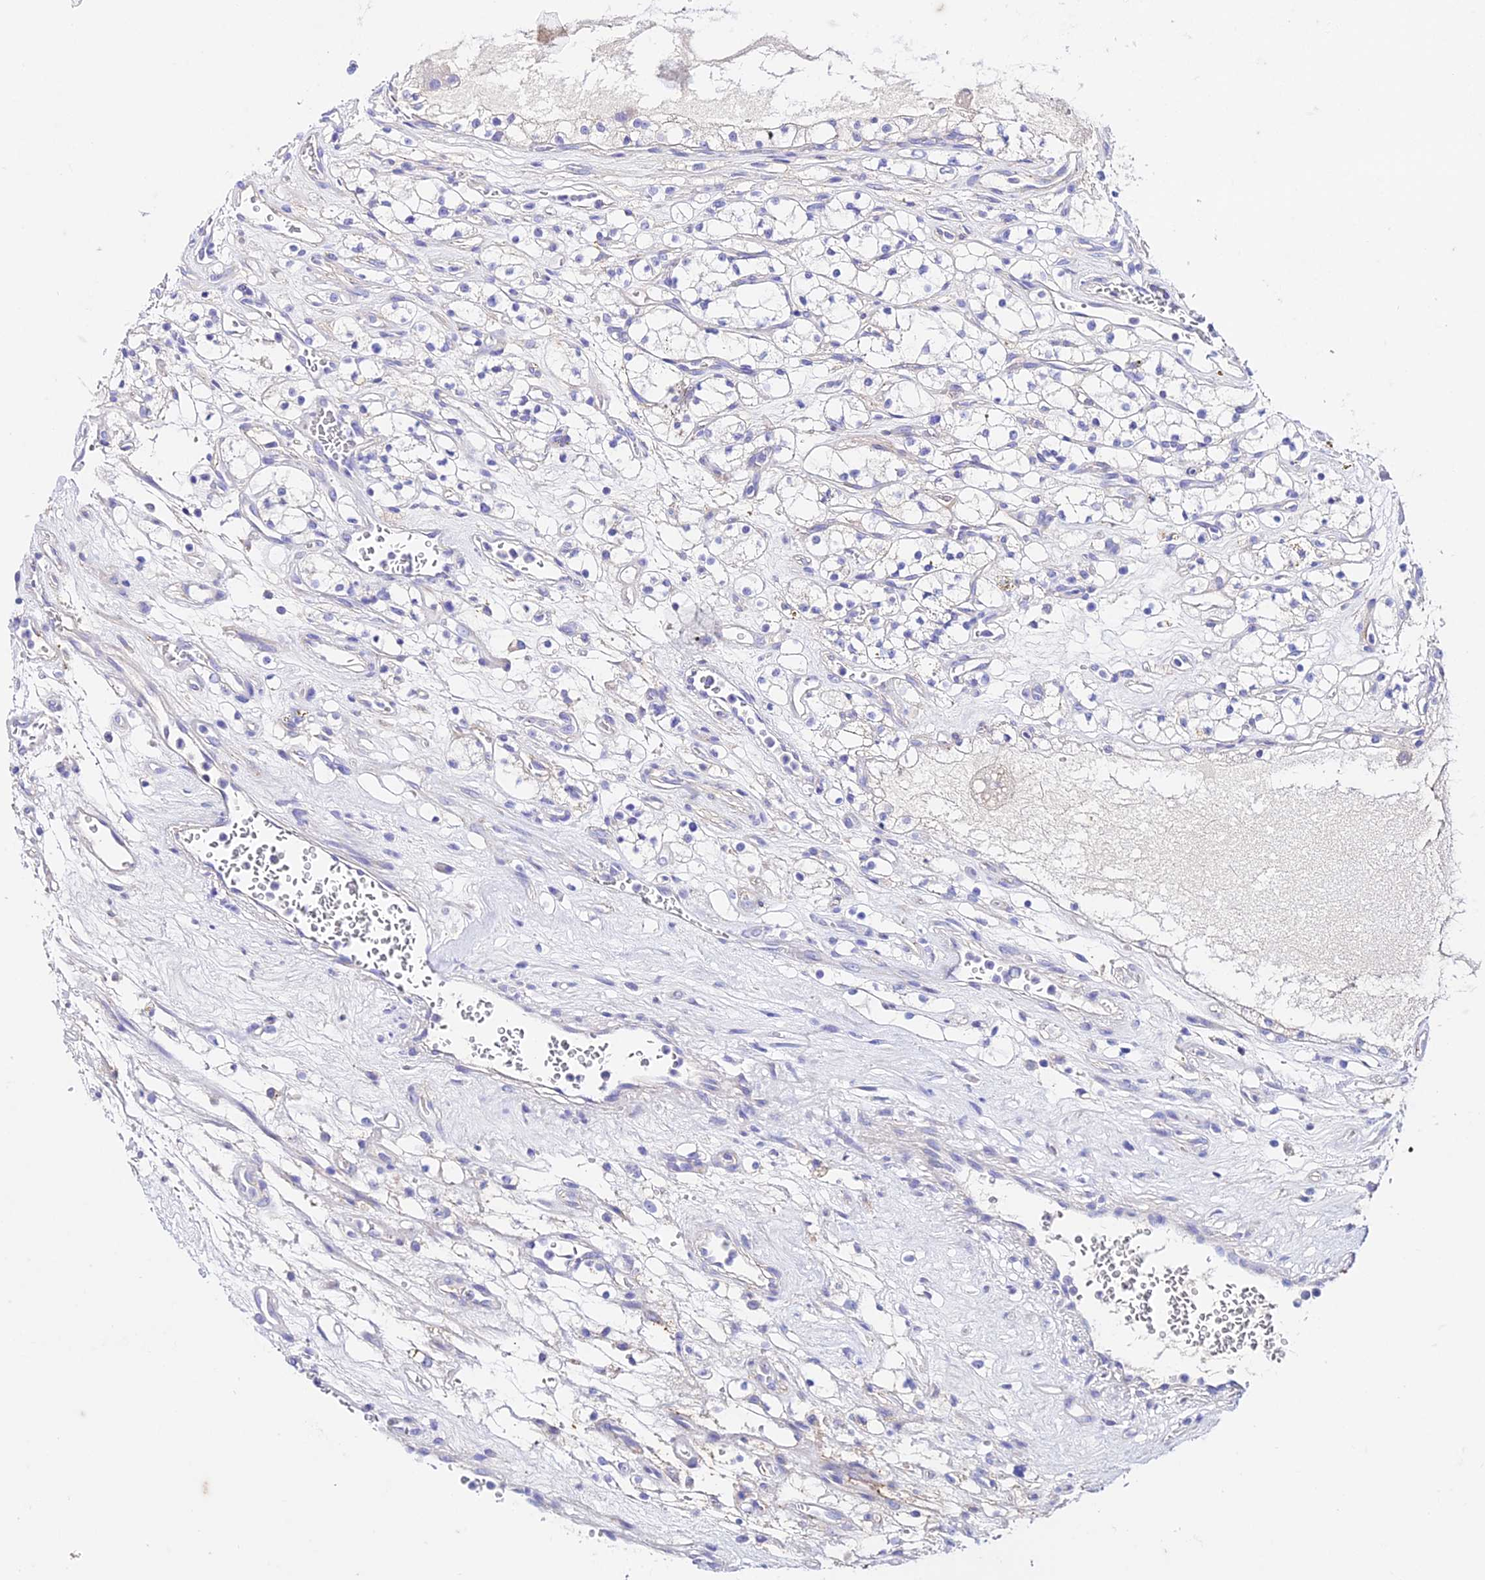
{"staining": {"intensity": "negative", "quantity": "none", "location": "none"}, "tissue": "renal cancer", "cell_type": "Tumor cells", "image_type": "cancer", "snomed": [{"axis": "morphology", "description": "Adenocarcinoma, NOS"}, {"axis": "topography", "description": "Kidney"}], "caption": "Tumor cells show no significant protein staining in renal cancer. Nuclei are stained in blue.", "gene": "TMEM117", "patient": {"sex": "female", "age": 69}}